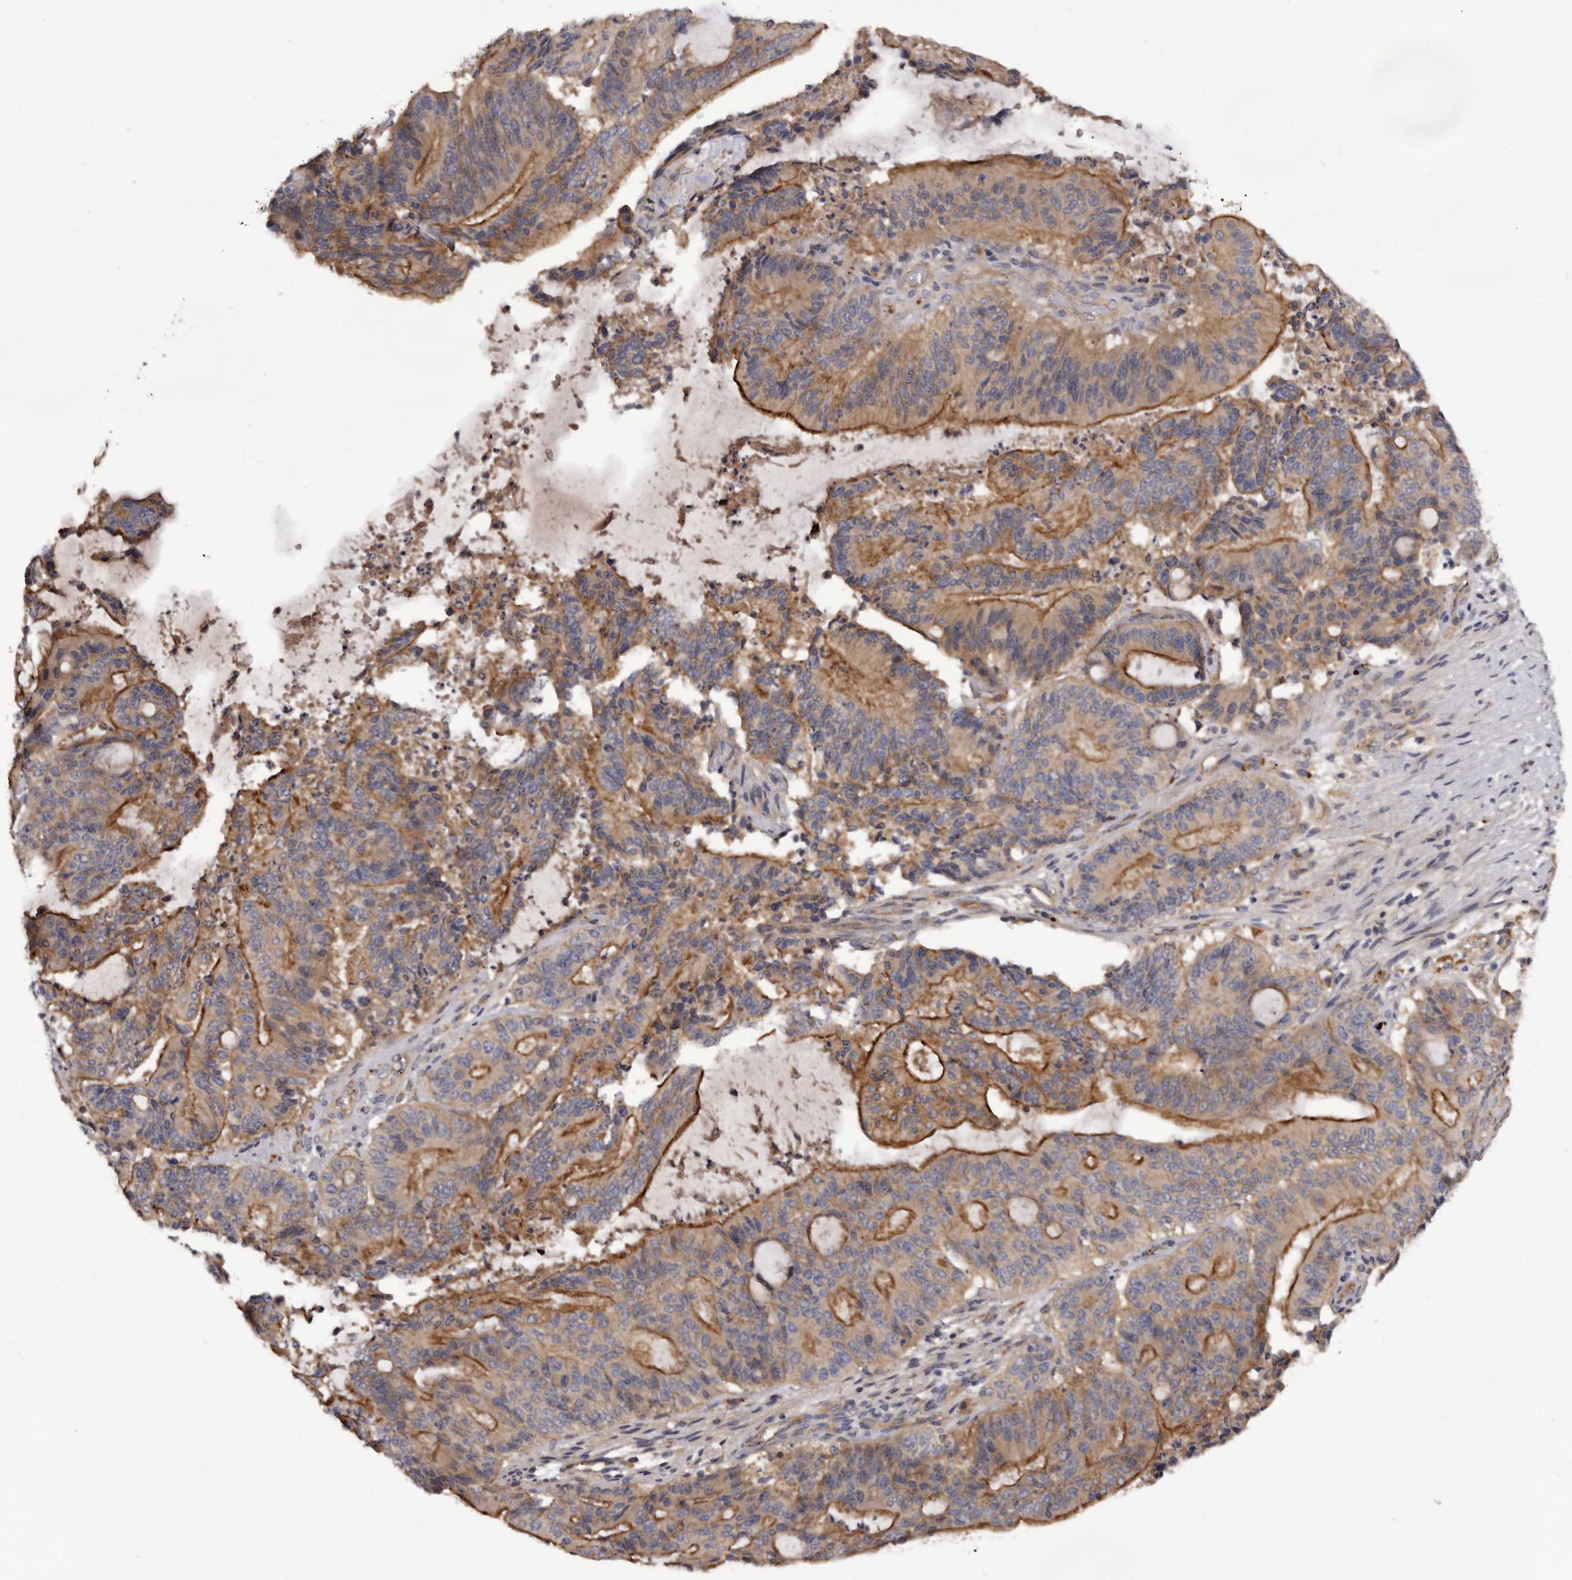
{"staining": {"intensity": "strong", "quantity": "25%-75%", "location": "cytoplasmic/membranous"}, "tissue": "liver cancer", "cell_type": "Tumor cells", "image_type": "cancer", "snomed": [{"axis": "morphology", "description": "Normal tissue, NOS"}, {"axis": "morphology", "description": "Cholangiocarcinoma"}, {"axis": "topography", "description": "Liver"}, {"axis": "topography", "description": "Peripheral nerve tissue"}], "caption": "IHC of human cholangiocarcinoma (liver) displays high levels of strong cytoplasmic/membranous staining in about 25%-75% of tumor cells.", "gene": "INKA2", "patient": {"sex": "female", "age": 73}}